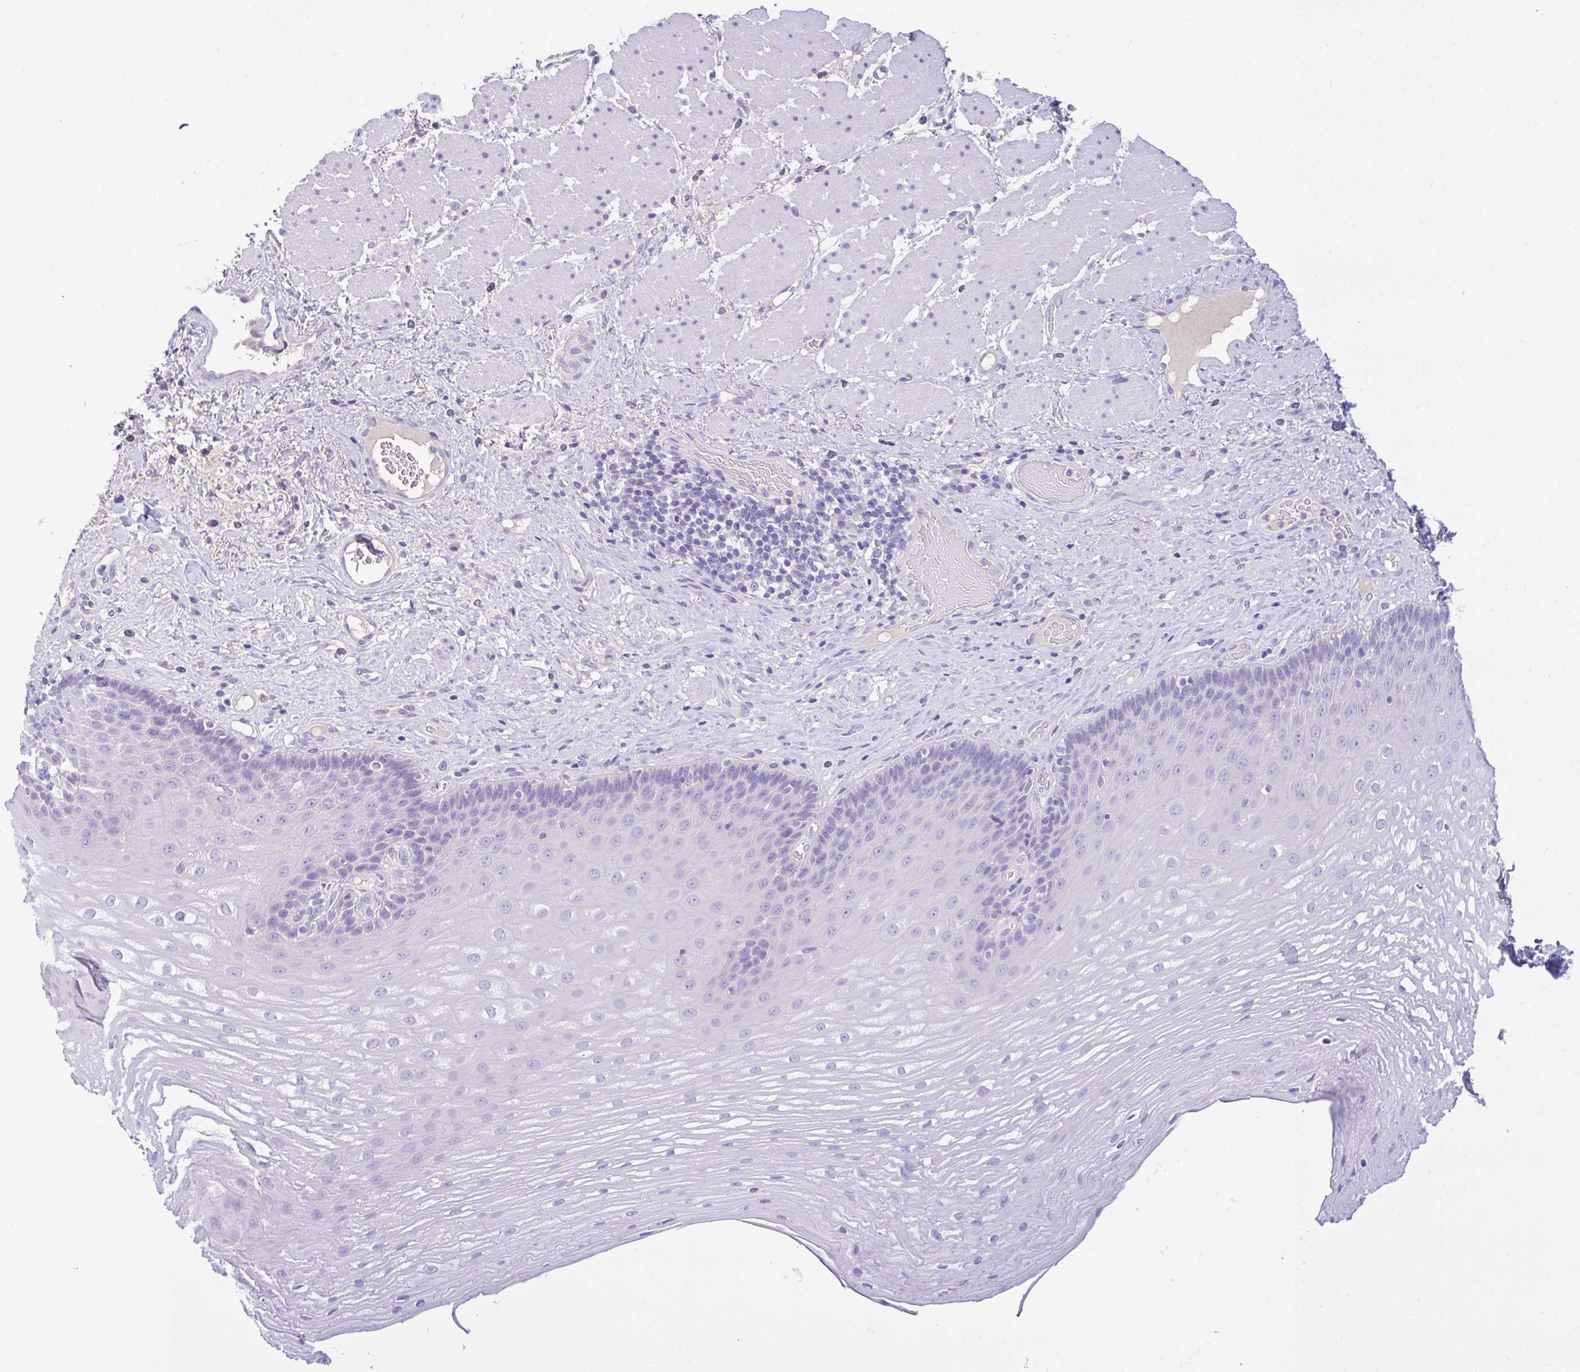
{"staining": {"intensity": "negative", "quantity": "none", "location": "none"}, "tissue": "esophagus", "cell_type": "Squamous epithelial cells", "image_type": "normal", "snomed": [{"axis": "morphology", "description": "Normal tissue, NOS"}, {"axis": "topography", "description": "Esophagus"}], "caption": "A high-resolution micrograph shows immunohistochemistry staining of unremarkable esophagus, which displays no significant staining in squamous epithelial cells.", "gene": "CA10", "patient": {"sex": "male", "age": 62}}